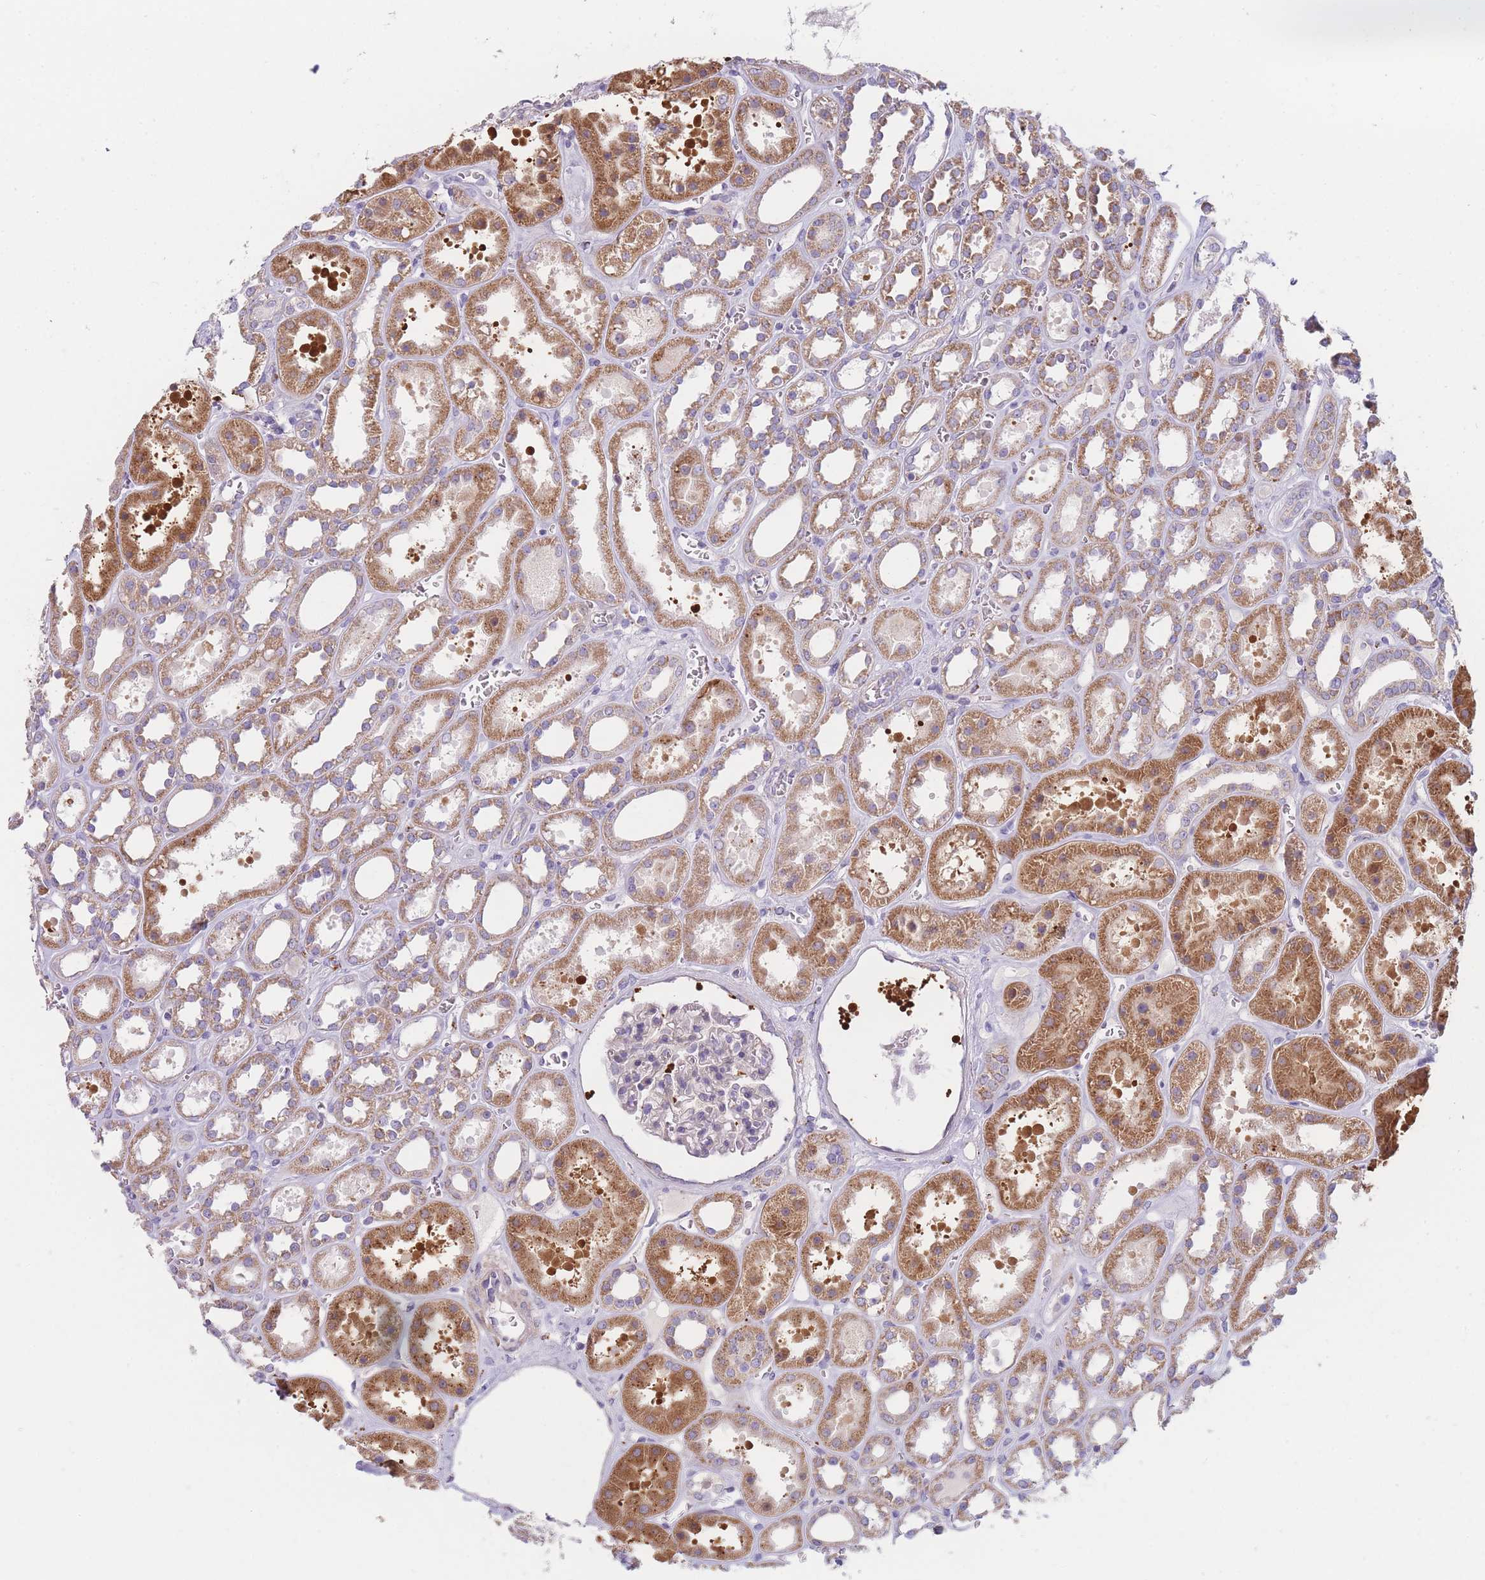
{"staining": {"intensity": "weak", "quantity": "25%-75%", "location": "cytoplasmic/membranous"}, "tissue": "kidney", "cell_type": "Cells in glomeruli", "image_type": "normal", "snomed": [{"axis": "morphology", "description": "Normal tissue, NOS"}, {"axis": "topography", "description": "Kidney"}], "caption": "A photomicrograph showing weak cytoplasmic/membranous staining in about 25%-75% of cells in glomeruli in unremarkable kidney, as visualized by brown immunohistochemical staining.", "gene": "SMPD4", "patient": {"sex": "female", "age": 41}}